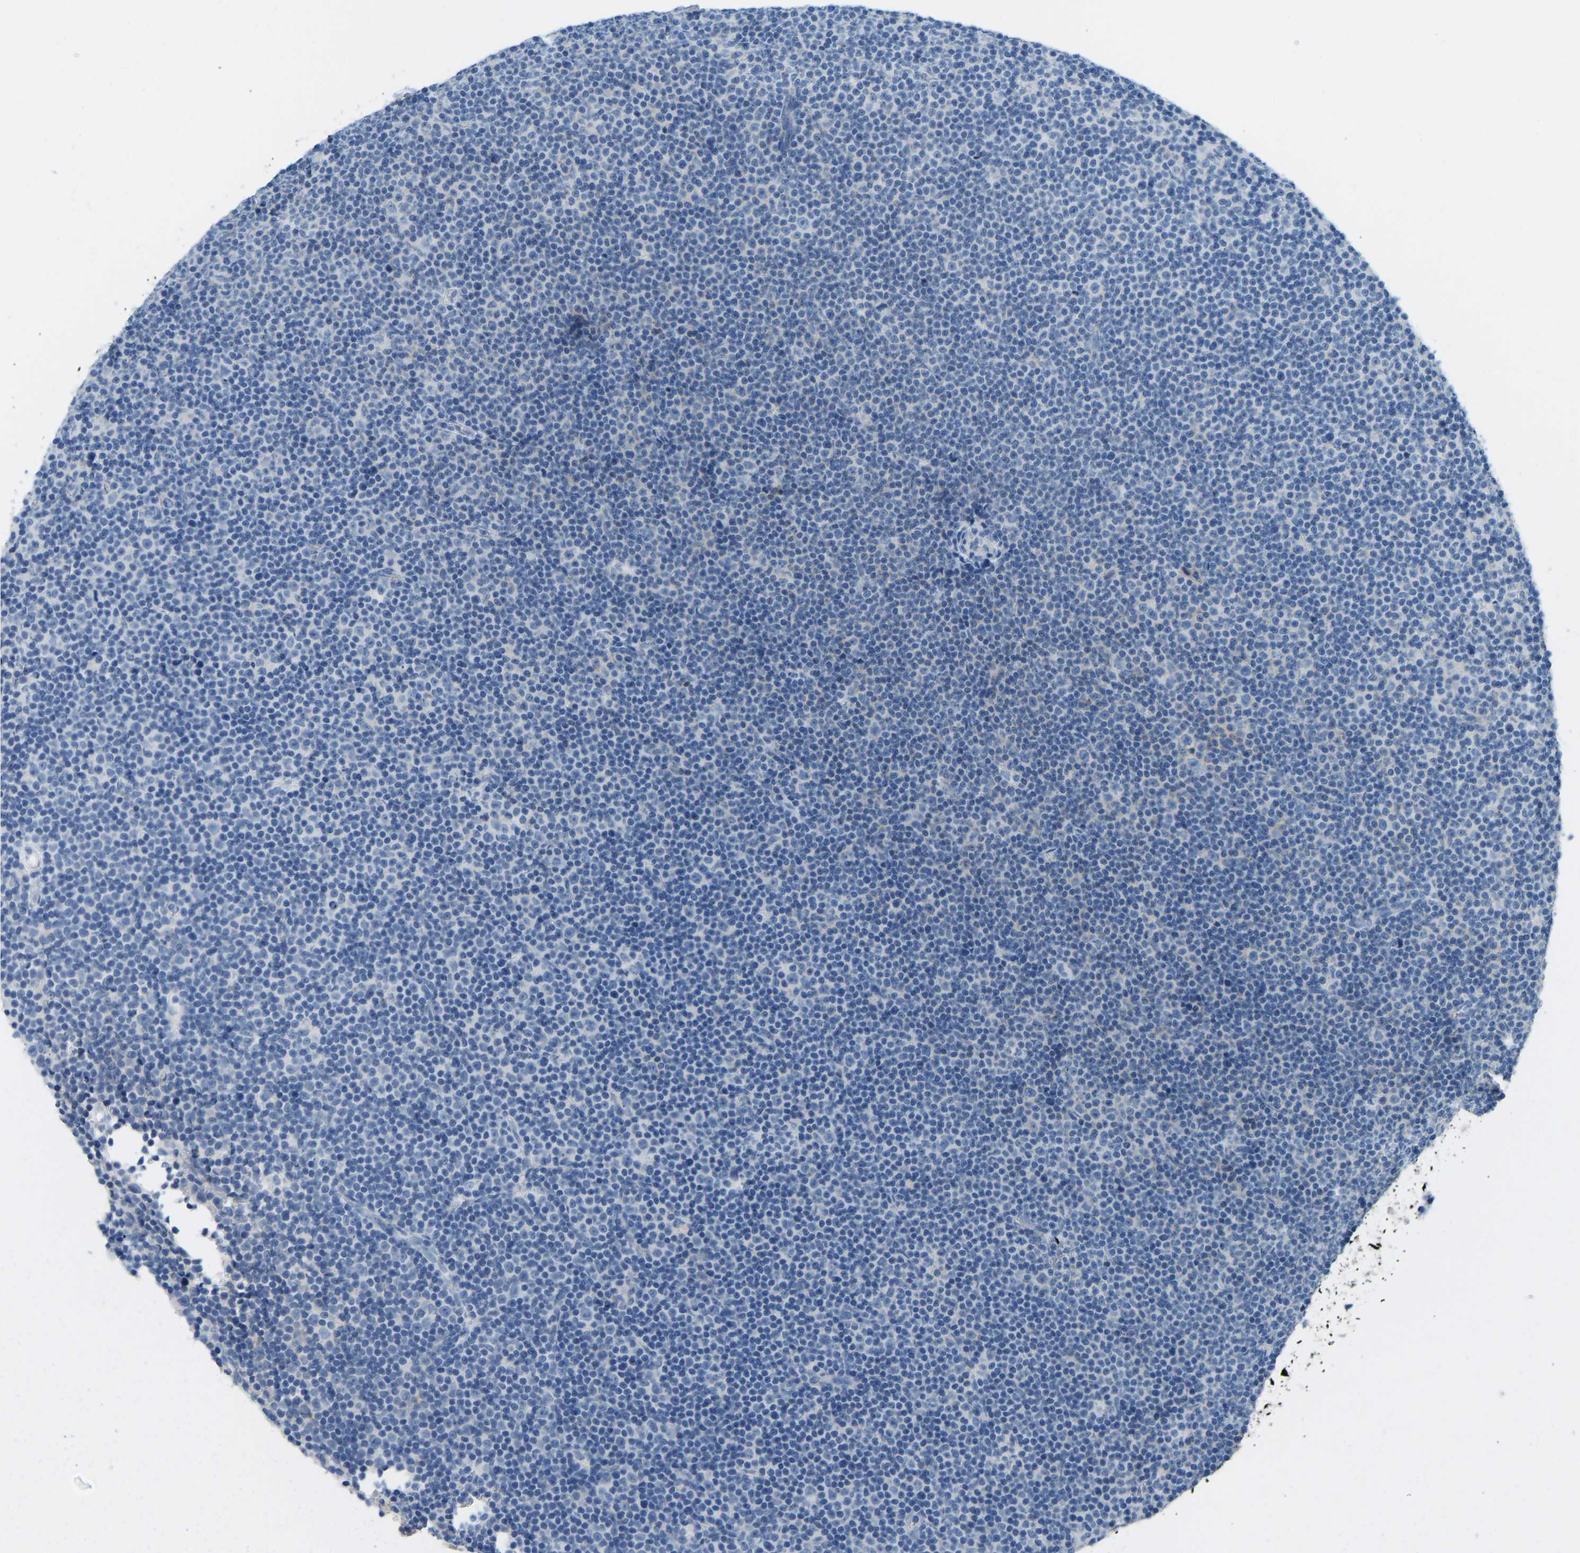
{"staining": {"intensity": "negative", "quantity": "none", "location": "none"}, "tissue": "lymphoma", "cell_type": "Tumor cells", "image_type": "cancer", "snomed": [{"axis": "morphology", "description": "Malignant lymphoma, non-Hodgkin's type, Low grade"}, {"axis": "topography", "description": "Lymph node"}], "caption": "DAB (3,3'-diaminobenzidine) immunohistochemical staining of human lymphoma displays no significant staining in tumor cells.", "gene": "ATP1A1", "patient": {"sex": "female", "age": 67}}